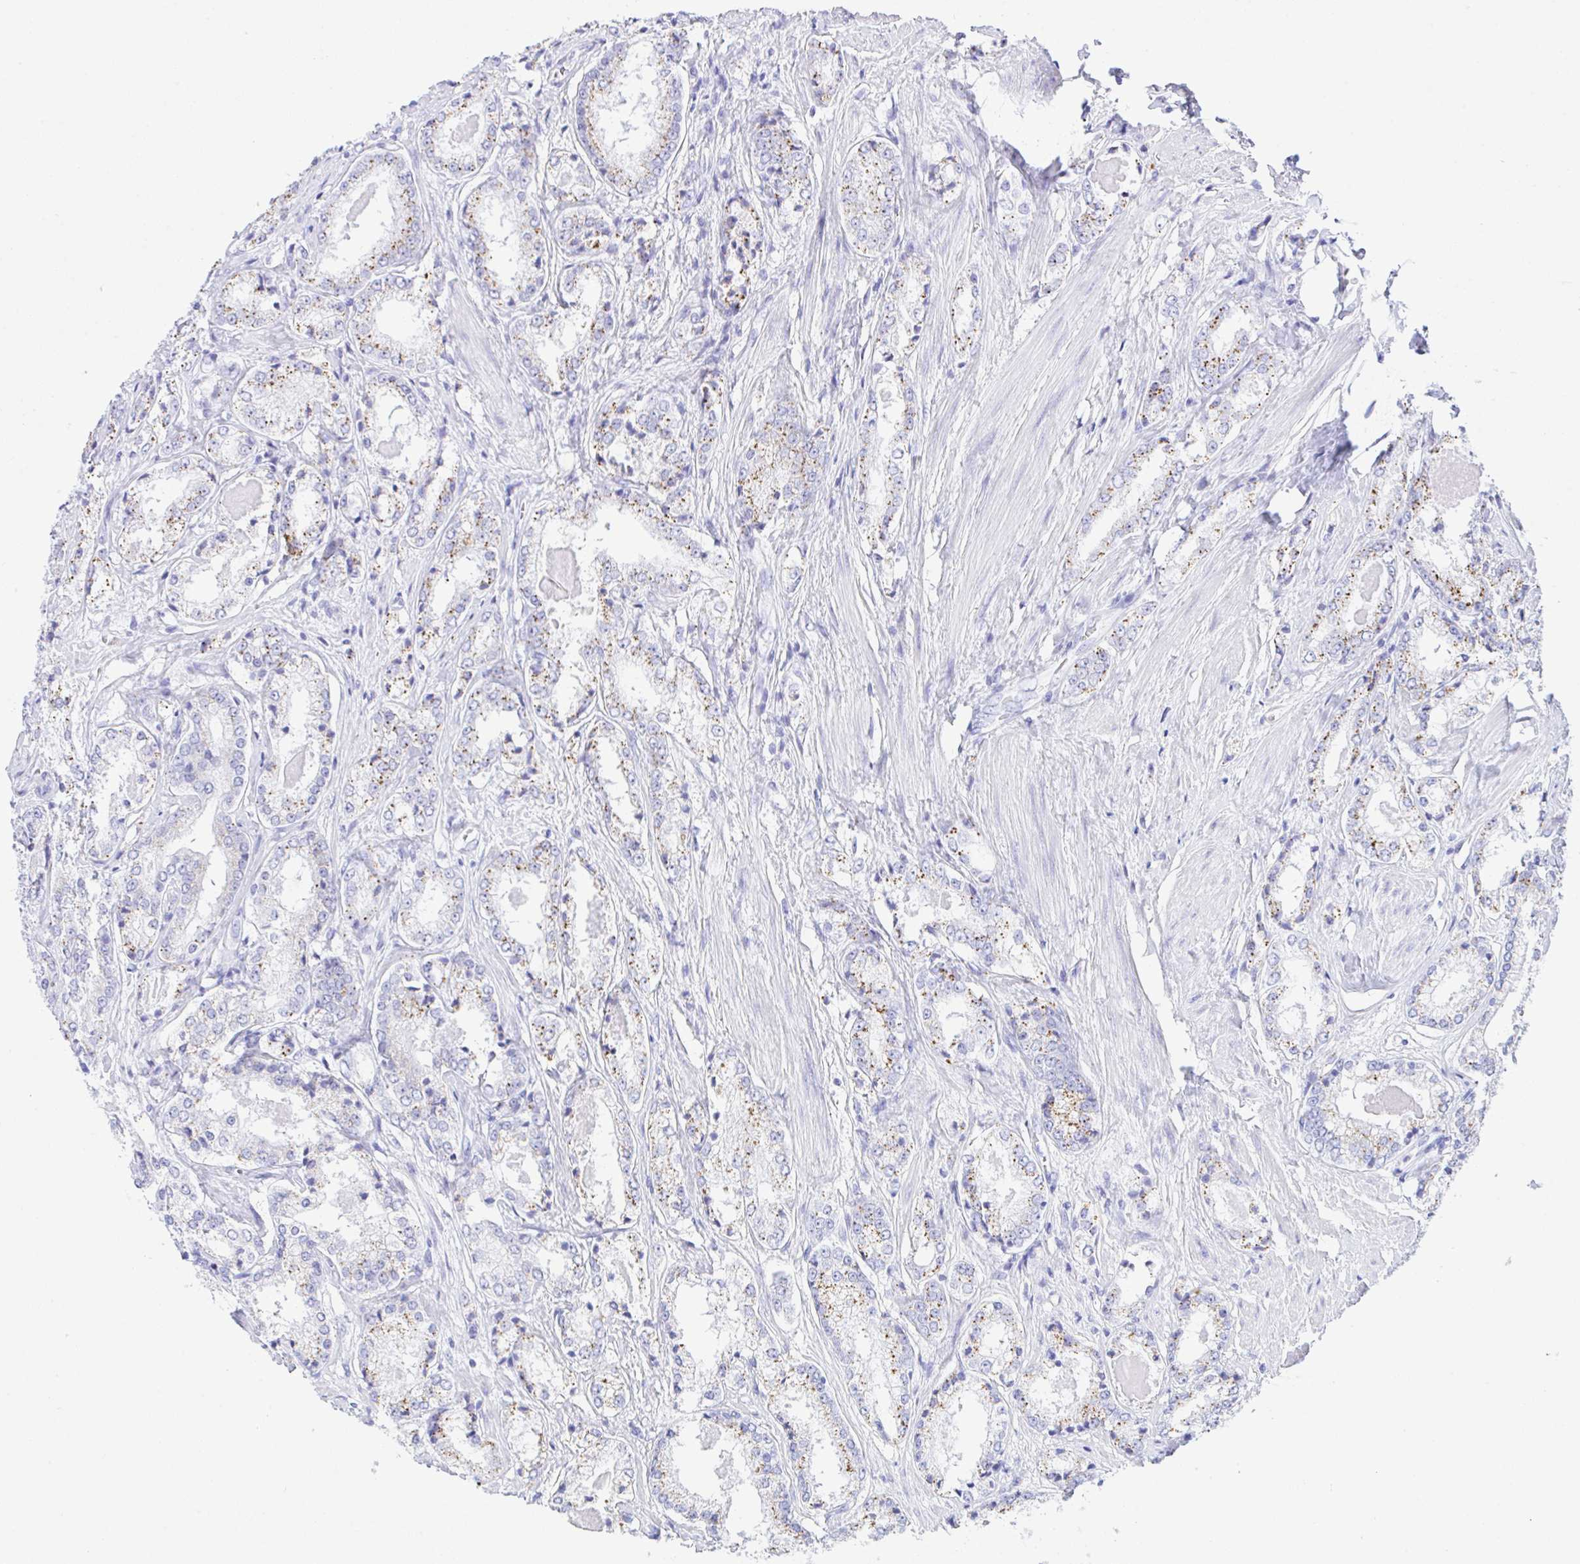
{"staining": {"intensity": "moderate", "quantity": "25%-75%", "location": "cytoplasmic/membranous"}, "tissue": "prostate cancer", "cell_type": "Tumor cells", "image_type": "cancer", "snomed": [{"axis": "morphology", "description": "Adenocarcinoma, NOS"}, {"axis": "morphology", "description": "Adenocarcinoma, Low grade"}, {"axis": "topography", "description": "Prostate"}], "caption": "IHC of human prostate adenocarcinoma (low-grade) demonstrates medium levels of moderate cytoplasmic/membranous staining in approximately 25%-75% of tumor cells. (brown staining indicates protein expression, while blue staining denotes nuclei).", "gene": "SELENOV", "patient": {"sex": "male", "age": 68}}